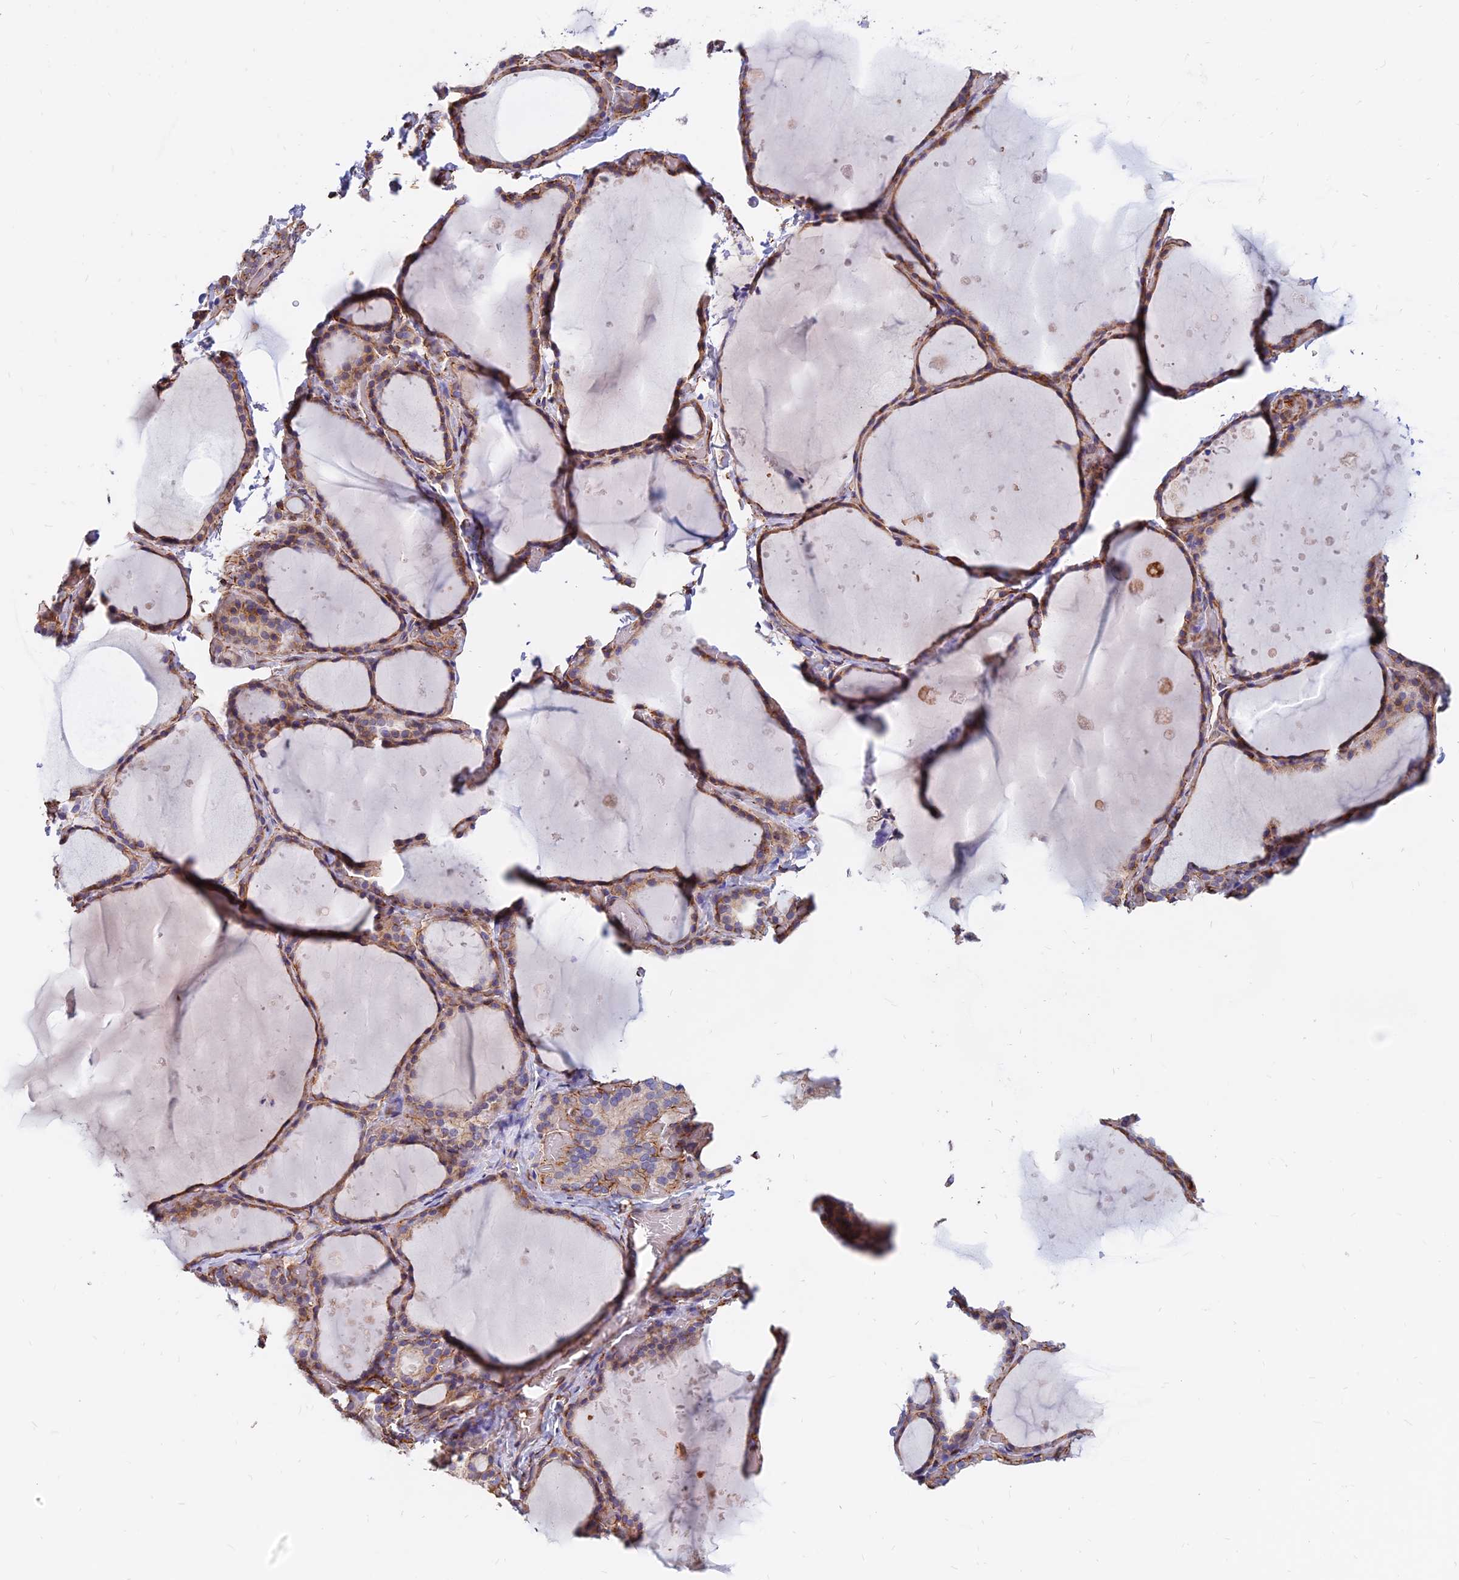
{"staining": {"intensity": "moderate", "quantity": ">75%", "location": "cytoplasmic/membranous"}, "tissue": "thyroid gland", "cell_type": "Glandular cells", "image_type": "normal", "snomed": [{"axis": "morphology", "description": "Normal tissue, NOS"}, {"axis": "topography", "description": "Thyroid gland"}], "caption": "Moderate cytoplasmic/membranous expression for a protein is seen in about >75% of glandular cells of normal thyroid gland using immunohistochemistry (IHC).", "gene": "CDK18", "patient": {"sex": "female", "age": 44}}